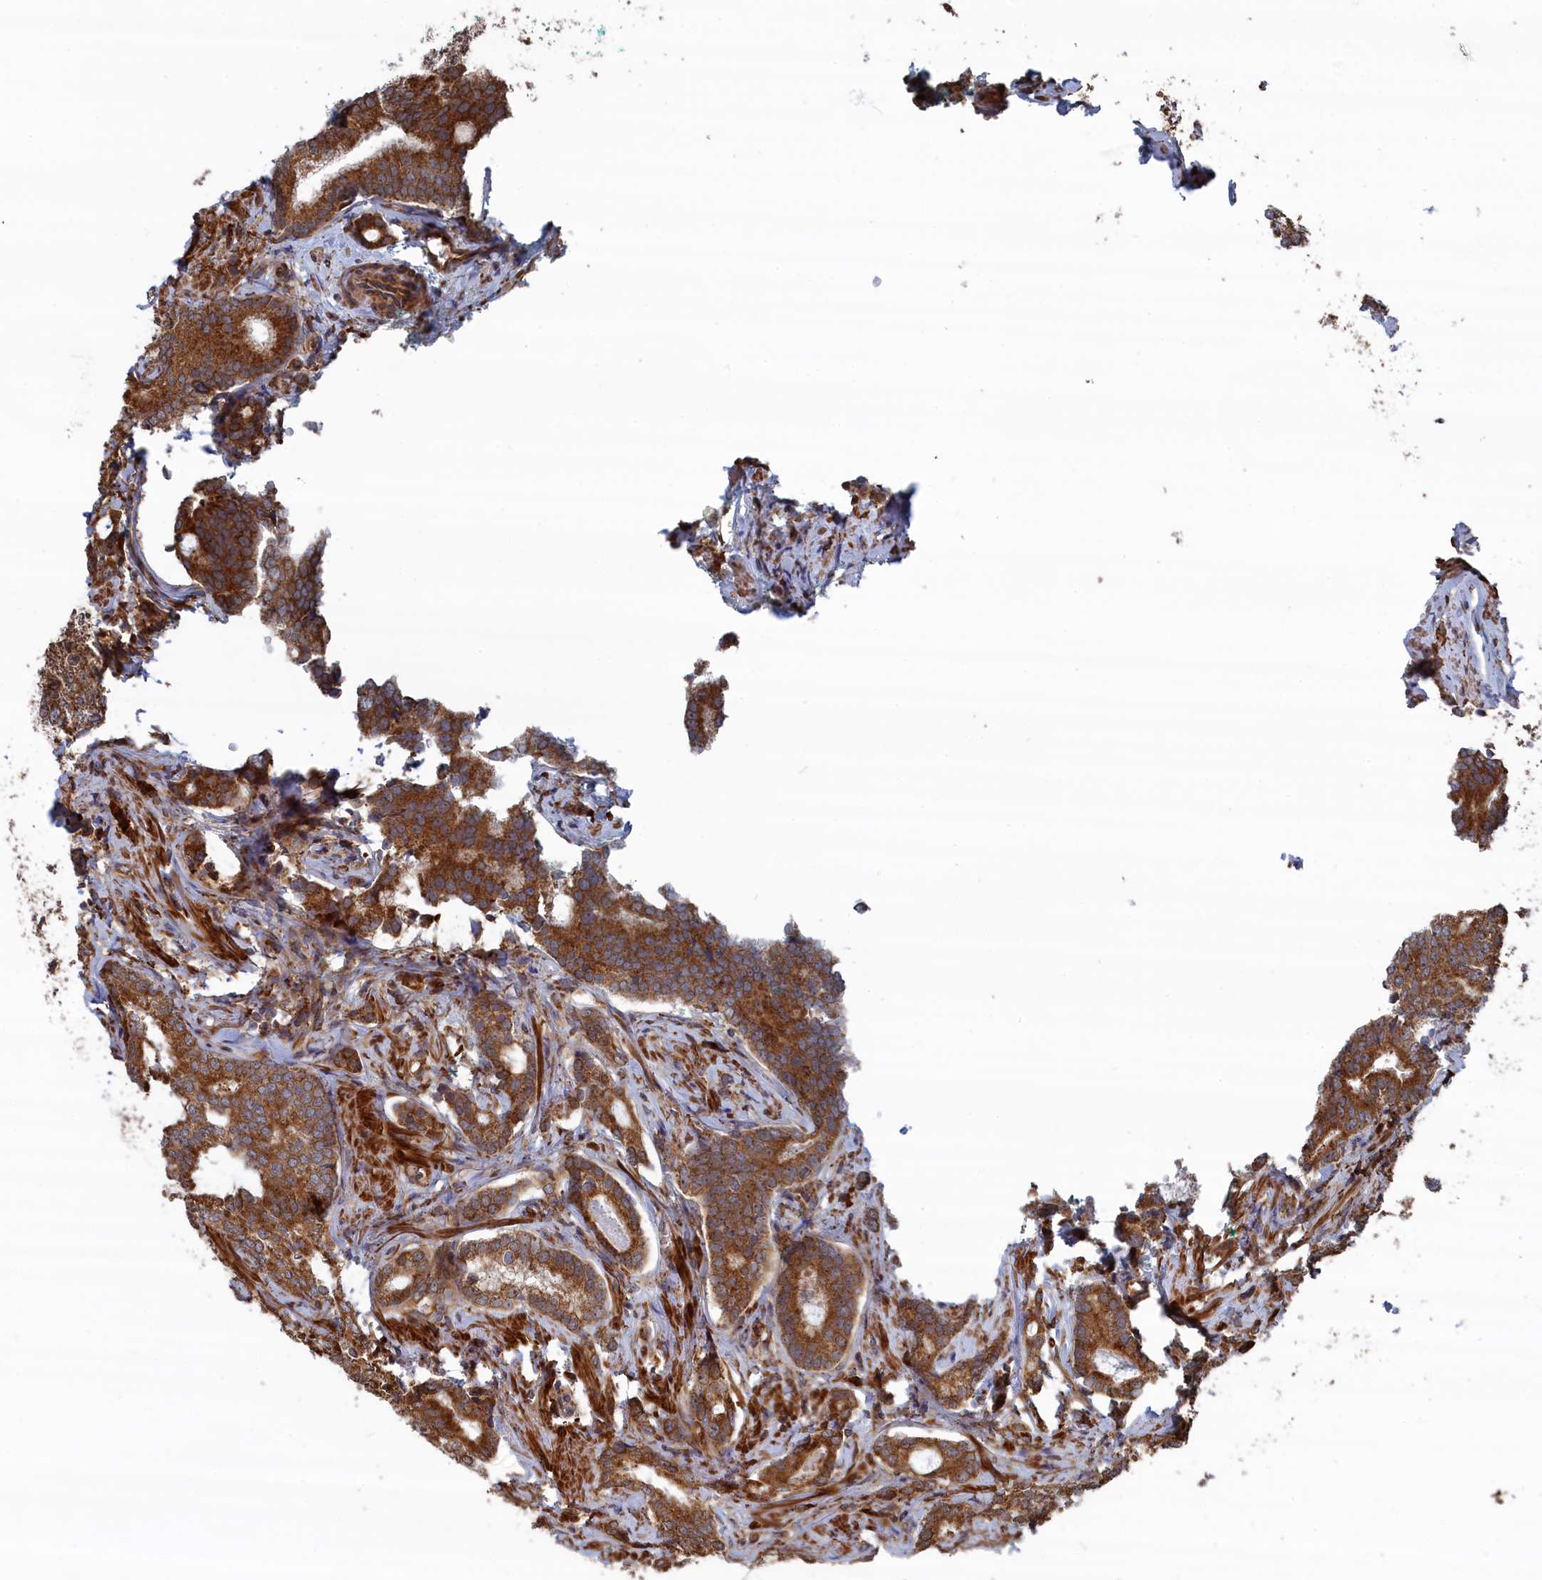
{"staining": {"intensity": "moderate", "quantity": ">75%", "location": "cytoplasmic/membranous"}, "tissue": "prostate cancer", "cell_type": "Tumor cells", "image_type": "cancer", "snomed": [{"axis": "morphology", "description": "Adenocarcinoma, High grade"}, {"axis": "topography", "description": "Prostate"}], "caption": "Brown immunohistochemical staining in human prostate cancer displays moderate cytoplasmic/membranous staining in about >75% of tumor cells. Immunohistochemistry (ihc) stains the protein in brown and the nuclei are stained blue.", "gene": "BPIFB6", "patient": {"sex": "male", "age": 63}}